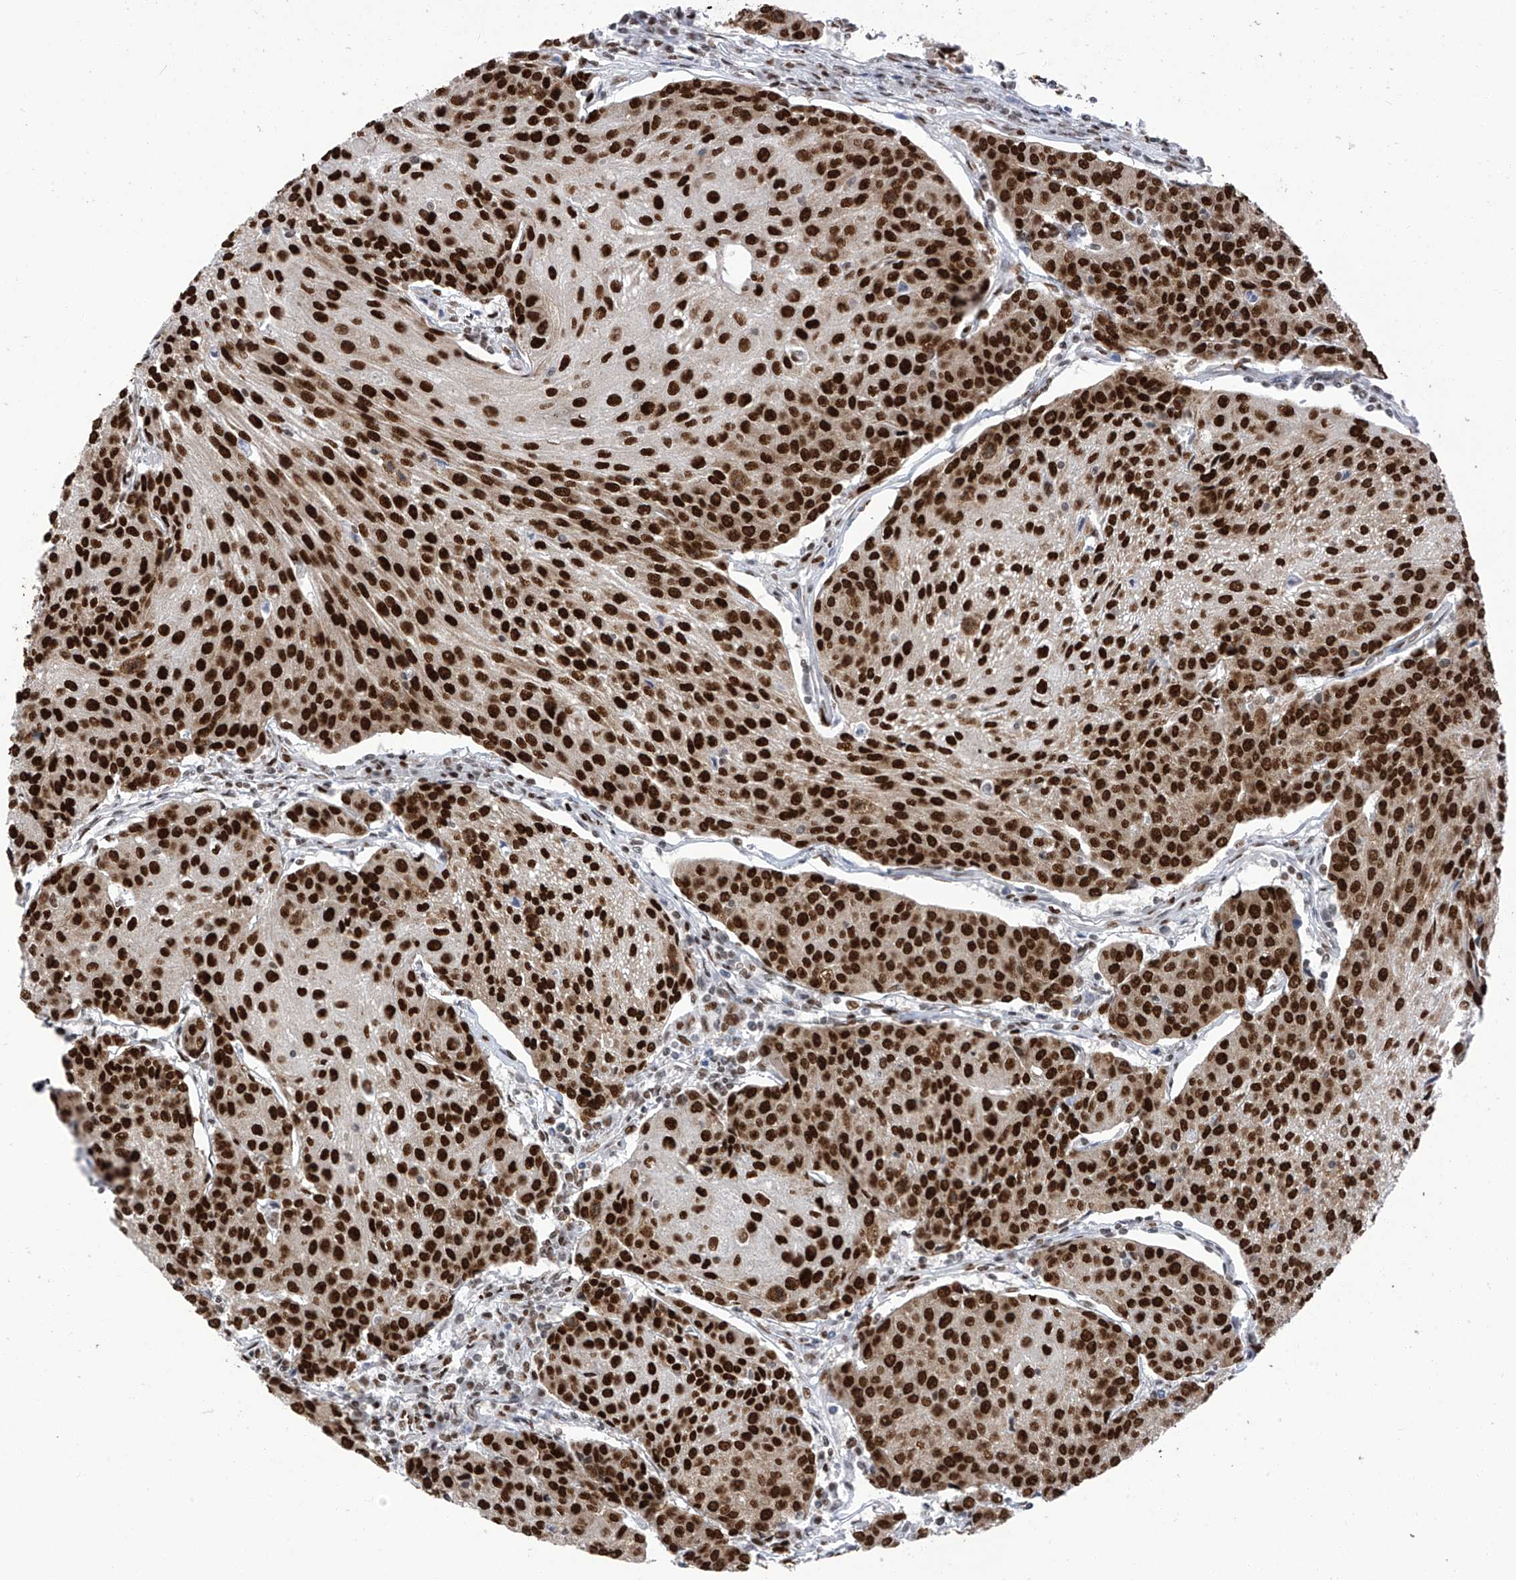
{"staining": {"intensity": "strong", "quantity": ">75%", "location": "nuclear"}, "tissue": "urothelial cancer", "cell_type": "Tumor cells", "image_type": "cancer", "snomed": [{"axis": "morphology", "description": "Urothelial carcinoma, High grade"}, {"axis": "topography", "description": "Urinary bladder"}], "caption": "The immunohistochemical stain labels strong nuclear positivity in tumor cells of high-grade urothelial carcinoma tissue.", "gene": "KHSRP", "patient": {"sex": "female", "age": 85}}